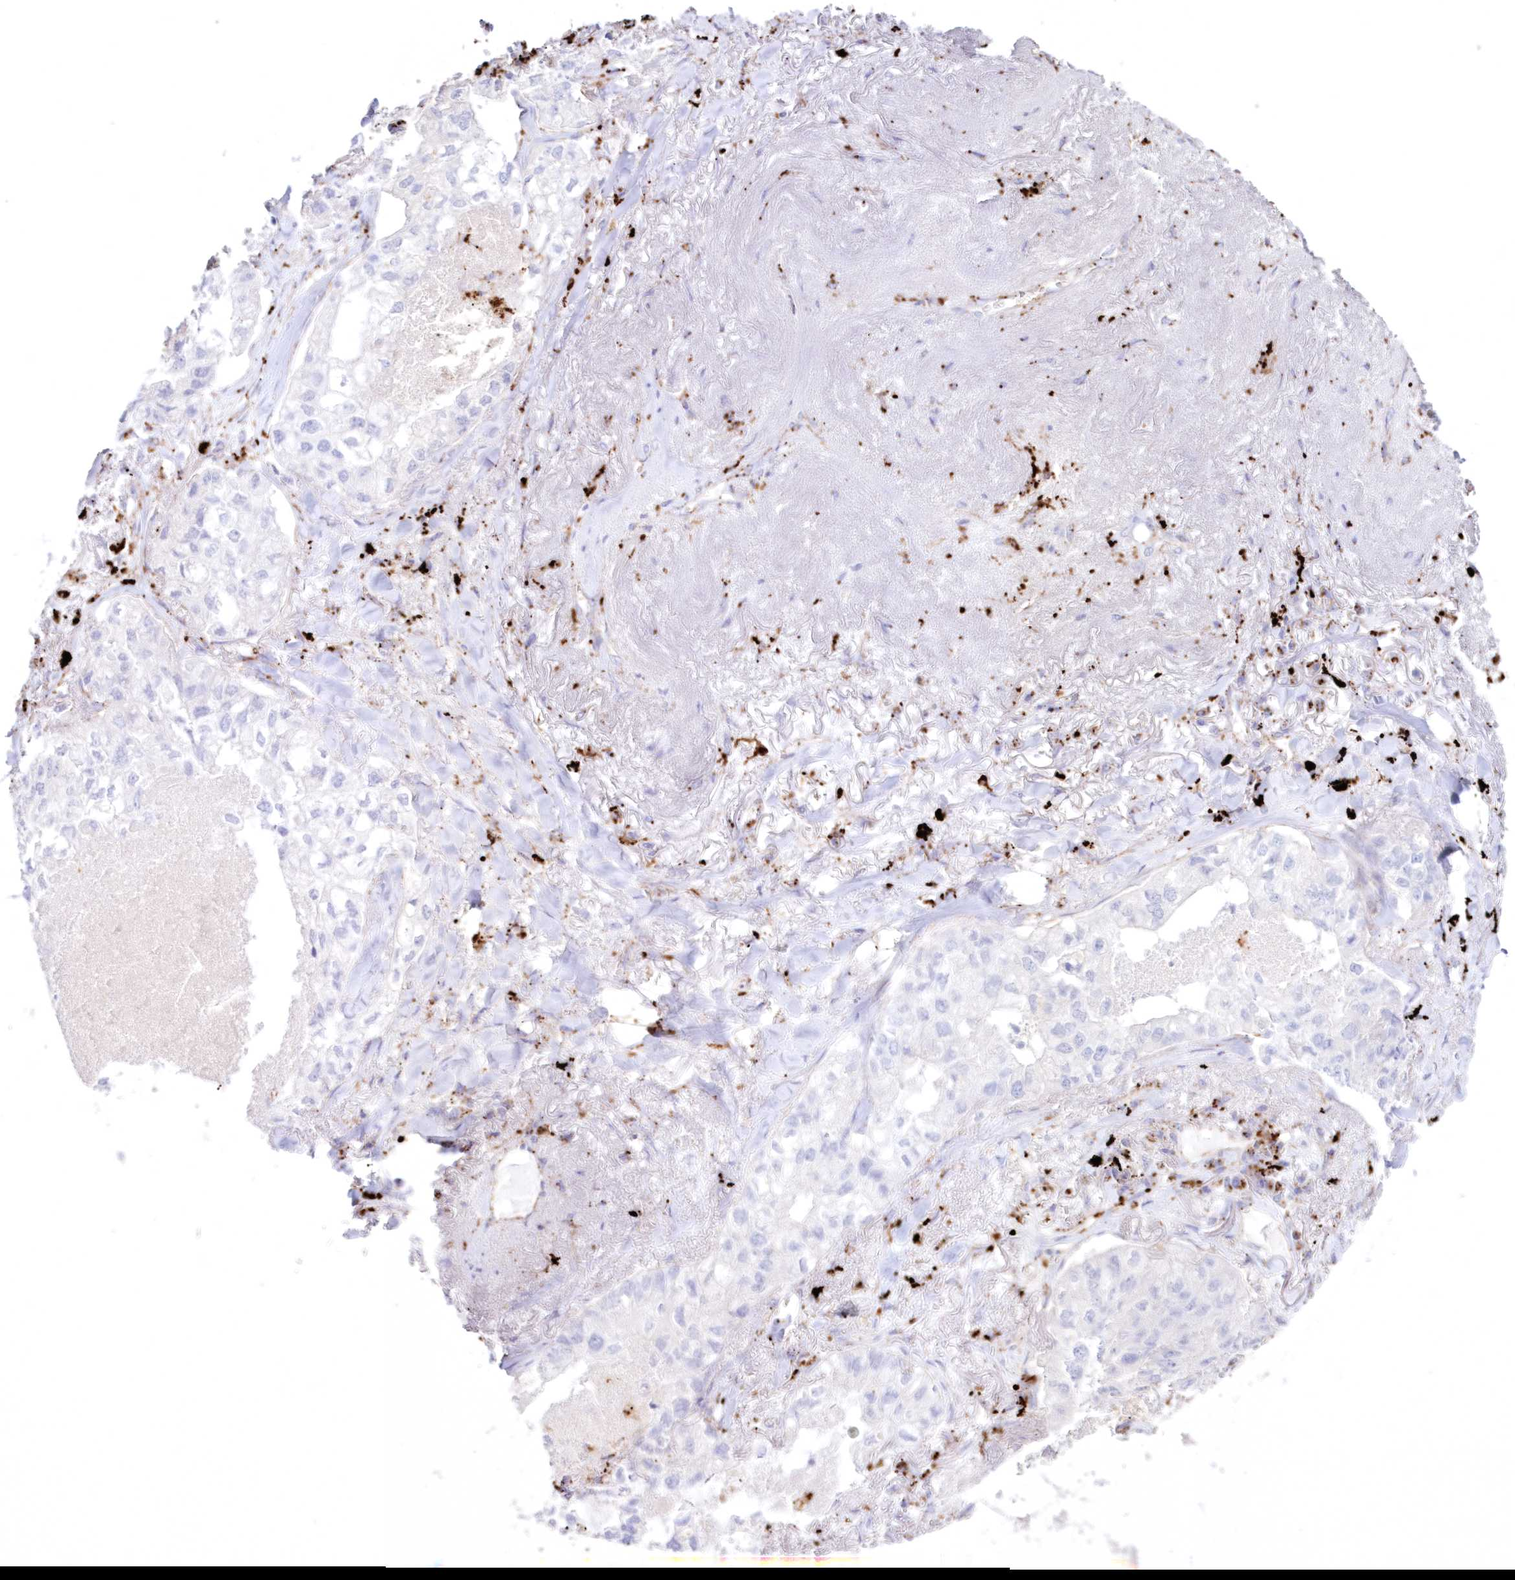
{"staining": {"intensity": "negative", "quantity": "none", "location": "none"}, "tissue": "lung cancer", "cell_type": "Tumor cells", "image_type": "cancer", "snomed": [{"axis": "morphology", "description": "Adenocarcinoma, NOS"}, {"axis": "topography", "description": "Lung"}], "caption": "The IHC image has no significant positivity in tumor cells of lung adenocarcinoma tissue. The staining is performed using DAB (3,3'-diaminobenzidine) brown chromogen with nuclei counter-stained in using hematoxylin.", "gene": "TPP1", "patient": {"sex": "male", "age": 65}}